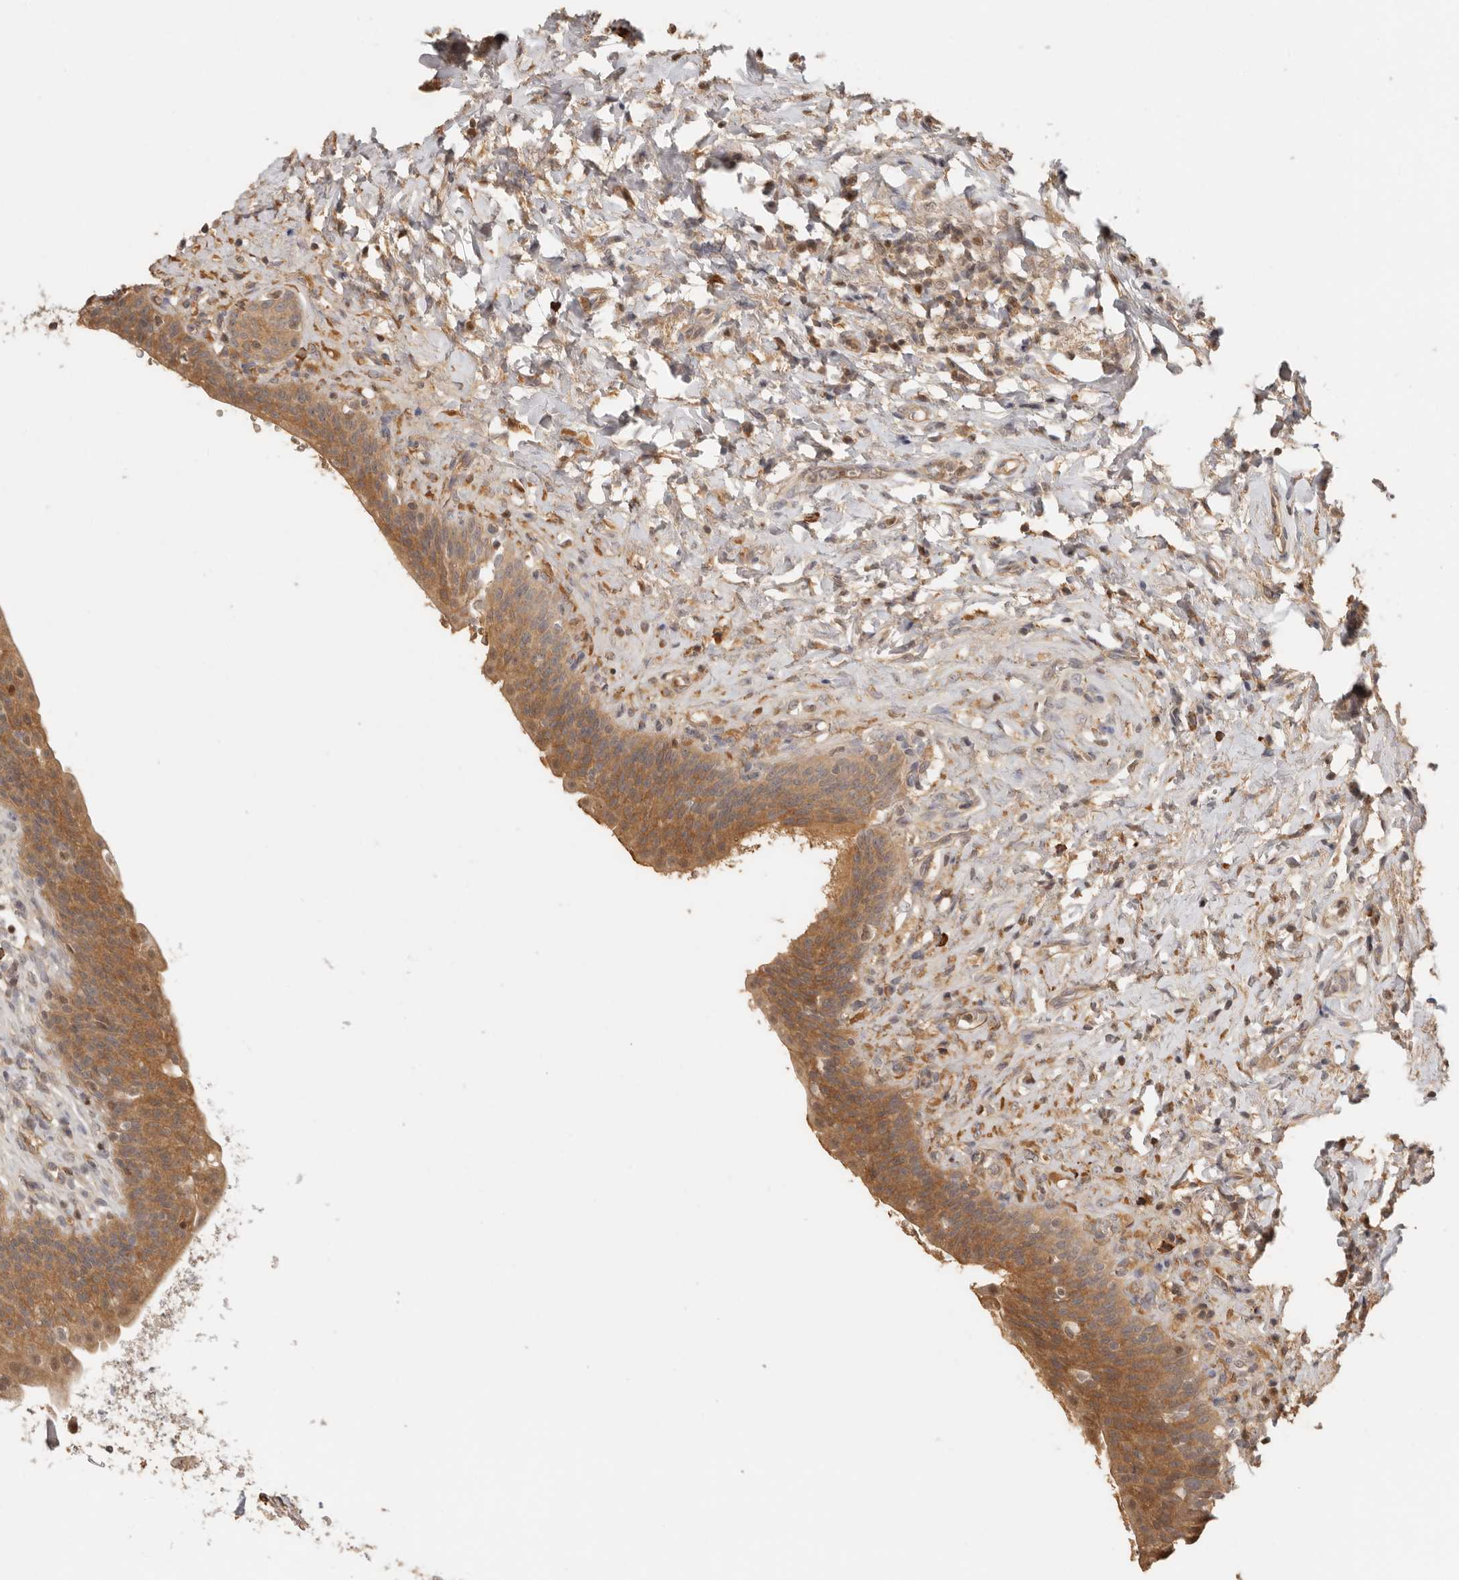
{"staining": {"intensity": "moderate", "quantity": ">75%", "location": "cytoplasmic/membranous,nuclear"}, "tissue": "urinary bladder", "cell_type": "Urothelial cells", "image_type": "normal", "snomed": [{"axis": "morphology", "description": "Normal tissue, NOS"}, {"axis": "topography", "description": "Urinary bladder"}], "caption": "Moderate cytoplasmic/membranous,nuclear expression for a protein is appreciated in approximately >75% of urothelial cells of unremarkable urinary bladder using immunohistochemistry (IHC).", "gene": "PSMA5", "patient": {"sex": "male", "age": 83}}